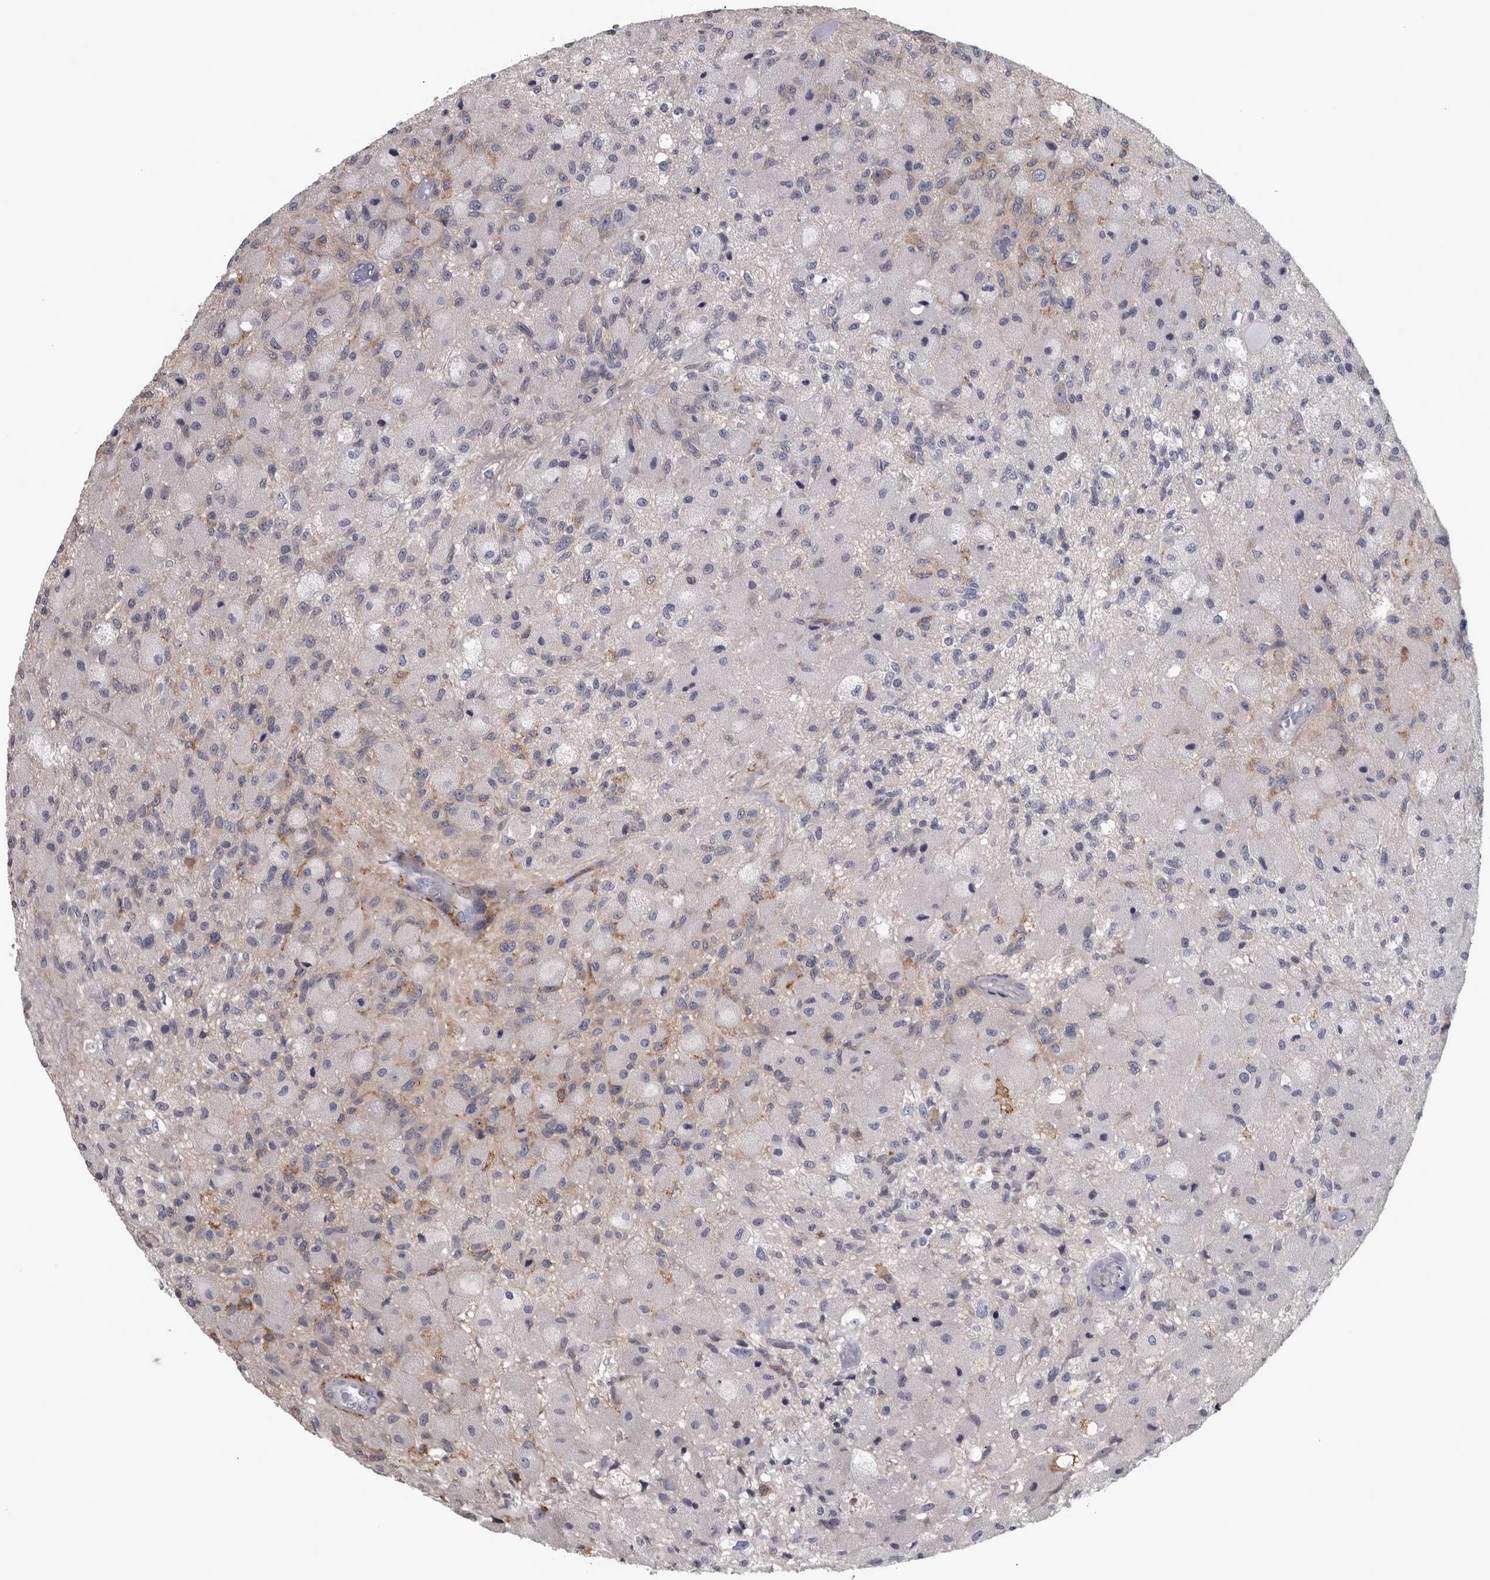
{"staining": {"intensity": "negative", "quantity": "none", "location": "none"}, "tissue": "glioma", "cell_type": "Tumor cells", "image_type": "cancer", "snomed": [{"axis": "morphology", "description": "Normal tissue, NOS"}, {"axis": "morphology", "description": "Glioma, malignant, High grade"}, {"axis": "topography", "description": "Cerebral cortex"}], "caption": "Tumor cells are negative for protein expression in human glioma.", "gene": "PRKCI", "patient": {"sex": "male", "age": 77}}